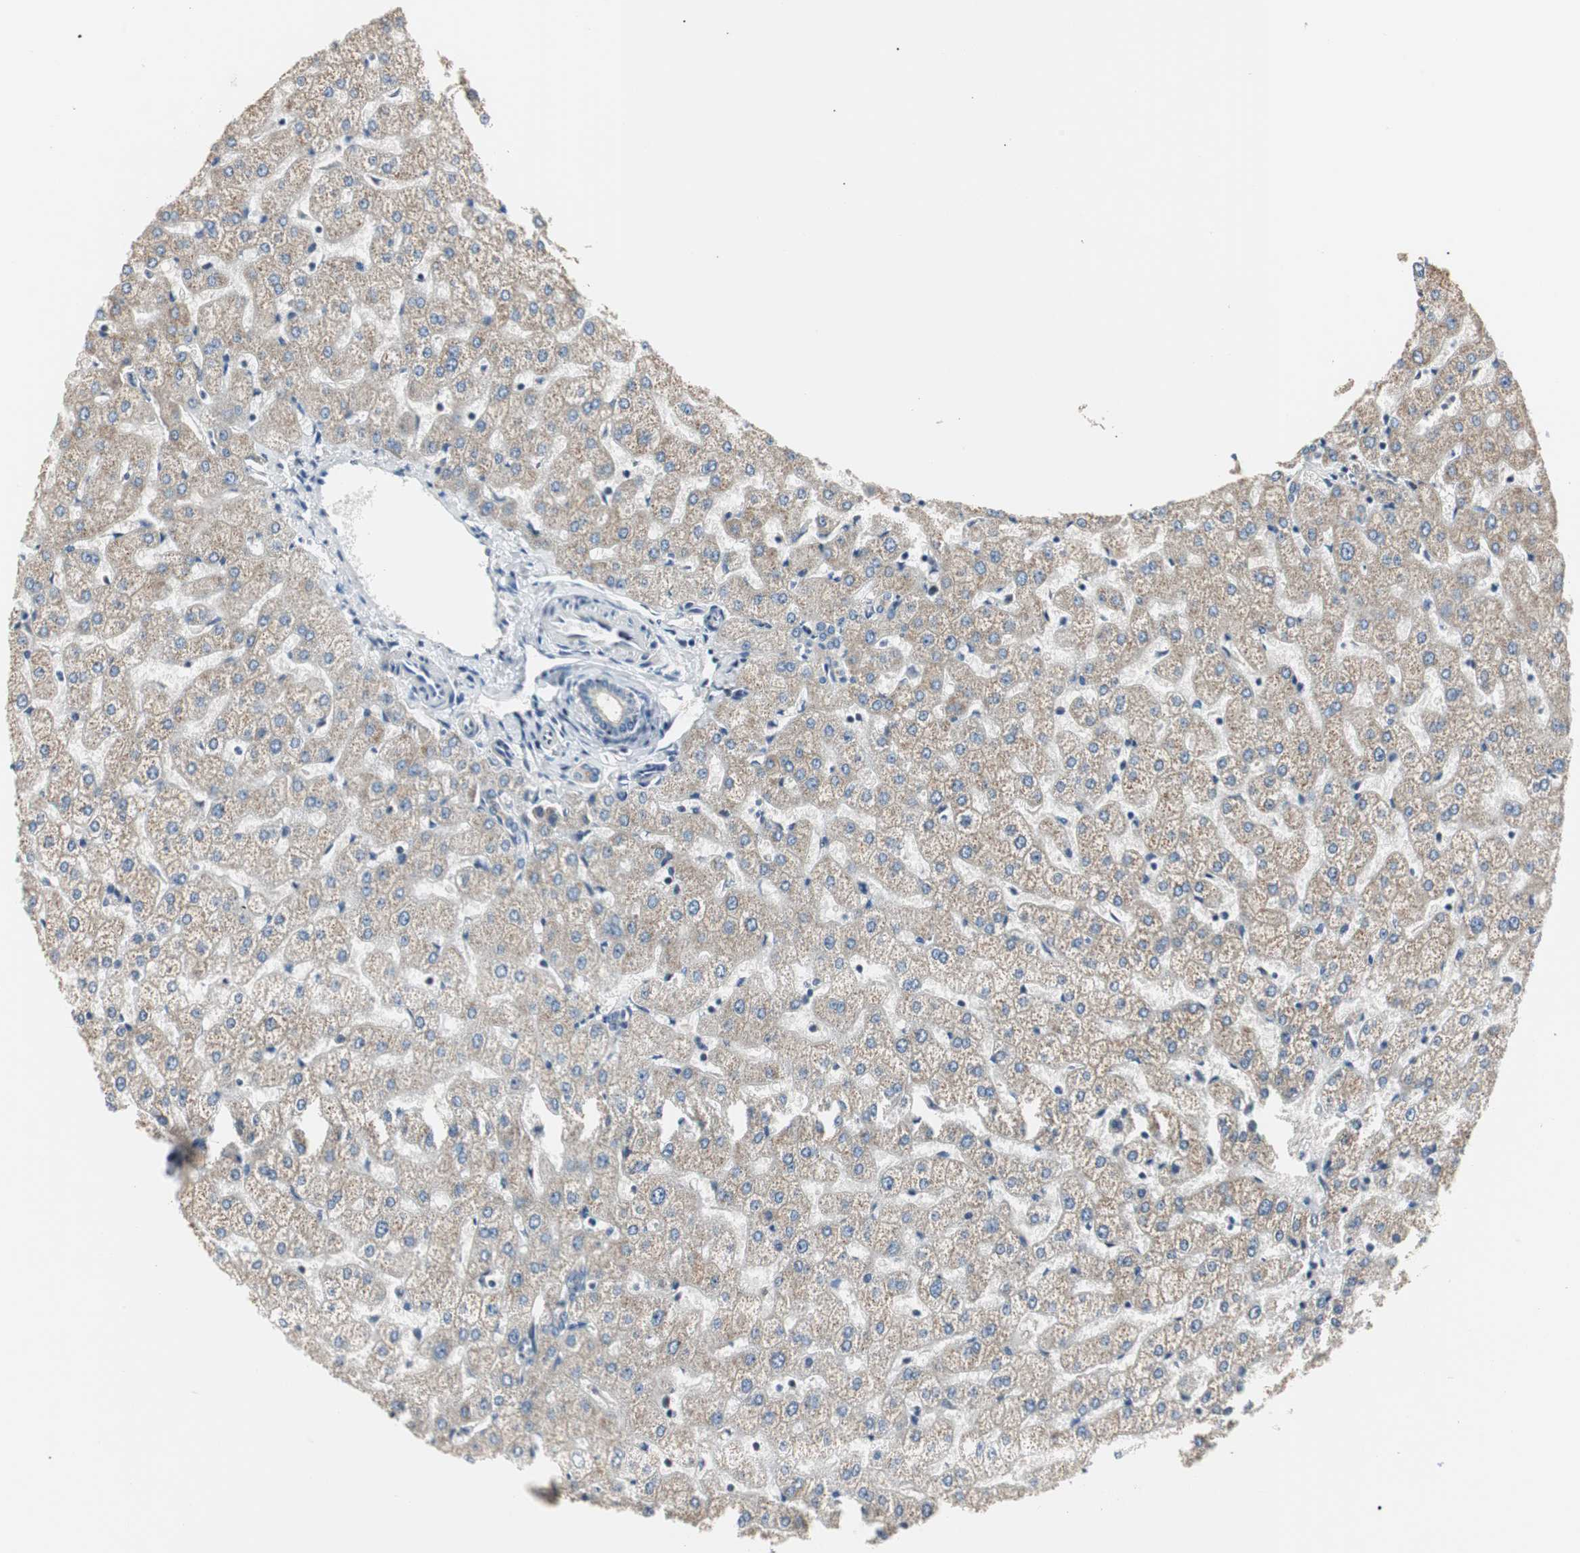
{"staining": {"intensity": "moderate", "quantity": ">75%", "location": "cytoplasmic/membranous"}, "tissue": "liver", "cell_type": "Cholangiocytes", "image_type": "normal", "snomed": [{"axis": "morphology", "description": "Normal tissue, NOS"}, {"axis": "morphology", "description": "Fibrosis, NOS"}, {"axis": "topography", "description": "Liver"}], "caption": "The histopathology image exhibits staining of benign liver, revealing moderate cytoplasmic/membranous protein expression (brown color) within cholangiocytes.", "gene": "RAD1", "patient": {"sex": "female", "age": 29}}